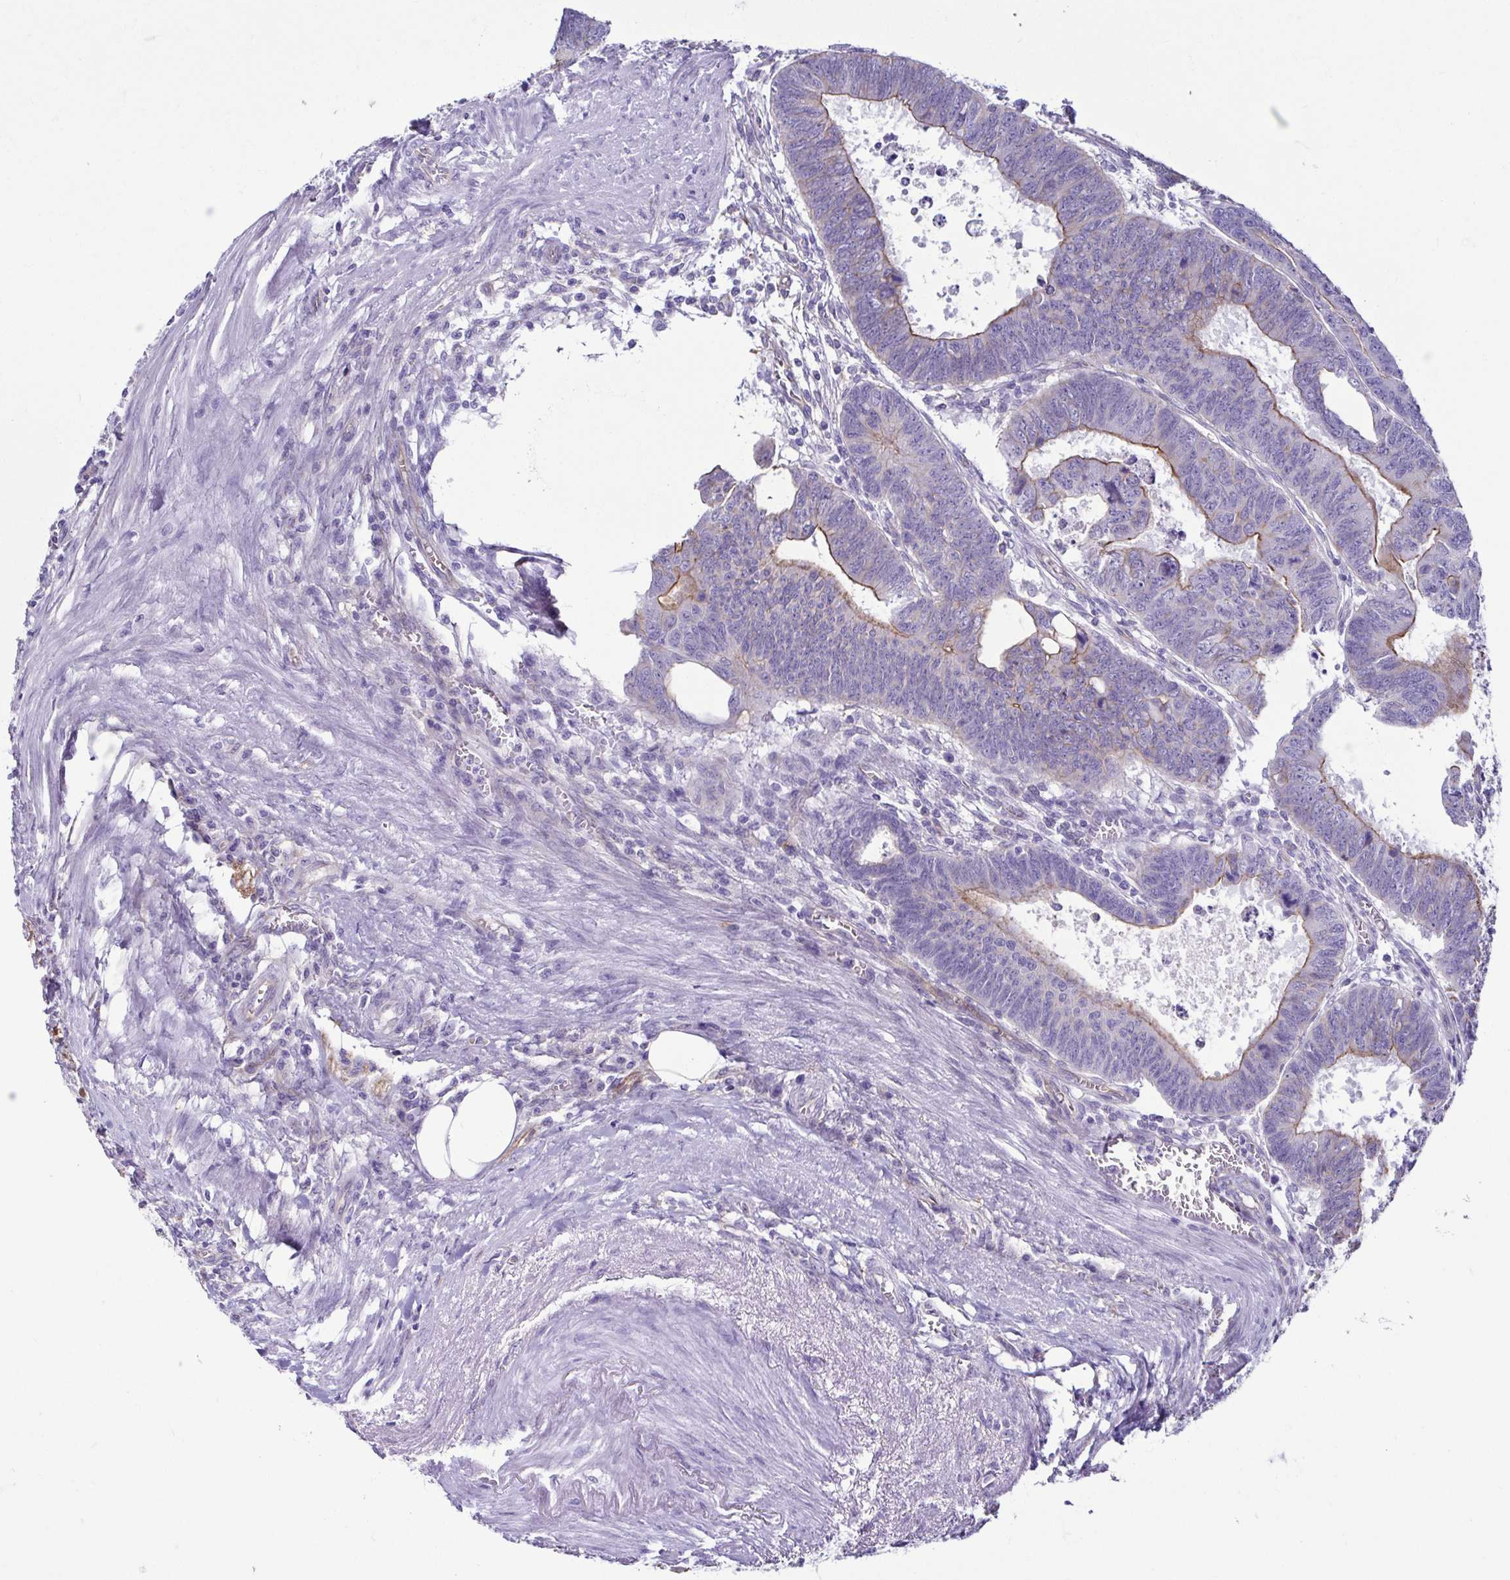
{"staining": {"intensity": "moderate", "quantity": "25%-75%", "location": "cytoplasmic/membranous"}, "tissue": "colorectal cancer", "cell_type": "Tumor cells", "image_type": "cancer", "snomed": [{"axis": "morphology", "description": "Adenocarcinoma, NOS"}, {"axis": "topography", "description": "Colon"}], "caption": "High-power microscopy captured an immunohistochemistry micrograph of colorectal cancer, revealing moderate cytoplasmic/membranous staining in about 25%-75% of tumor cells.", "gene": "CASP14", "patient": {"sex": "male", "age": 62}}